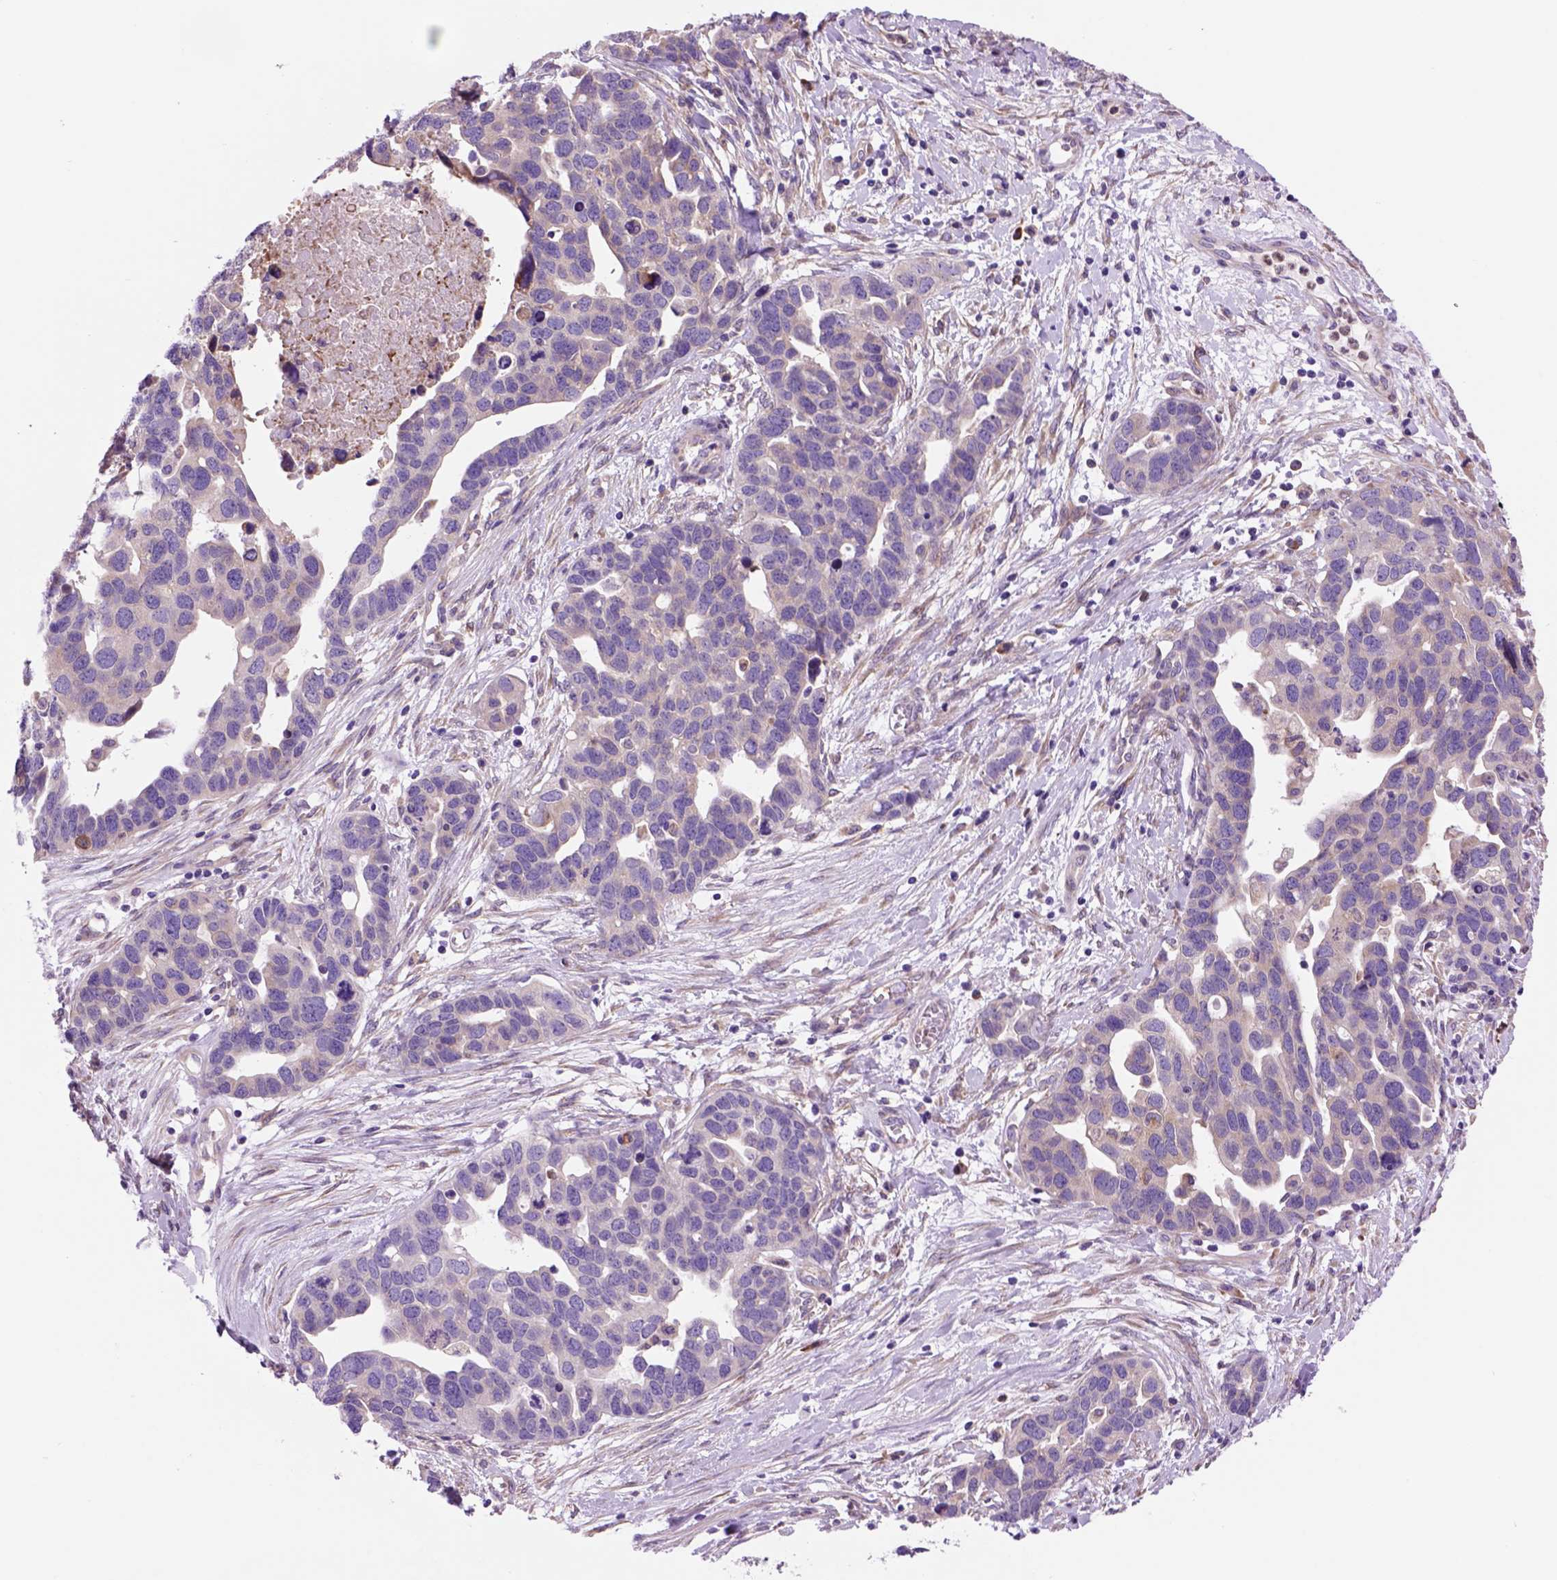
{"staining": {"intensity": "negative", "quantity": "none", "location": "none"}, "tissue": "ovarian cancer", "cell_type": "Tumor cells", "image_type": "cancer", "snomed": [{"axis": "morphology", "description": "Cystadenocarcinoma, serous, NOS"}, {"axis": "topography", "description": "Ovary"}], "caption": "High magnification brightfield microscopy of serous cystadenocarcinoma (ovarian) stained with DAB (3,3'-diaminobenzidine) (brown) and counterstained with hematoxylin (blue): tumor cells show no significant expression.", "gene": "PIAS3", "patient": {"sex": "female", "age": 54}}